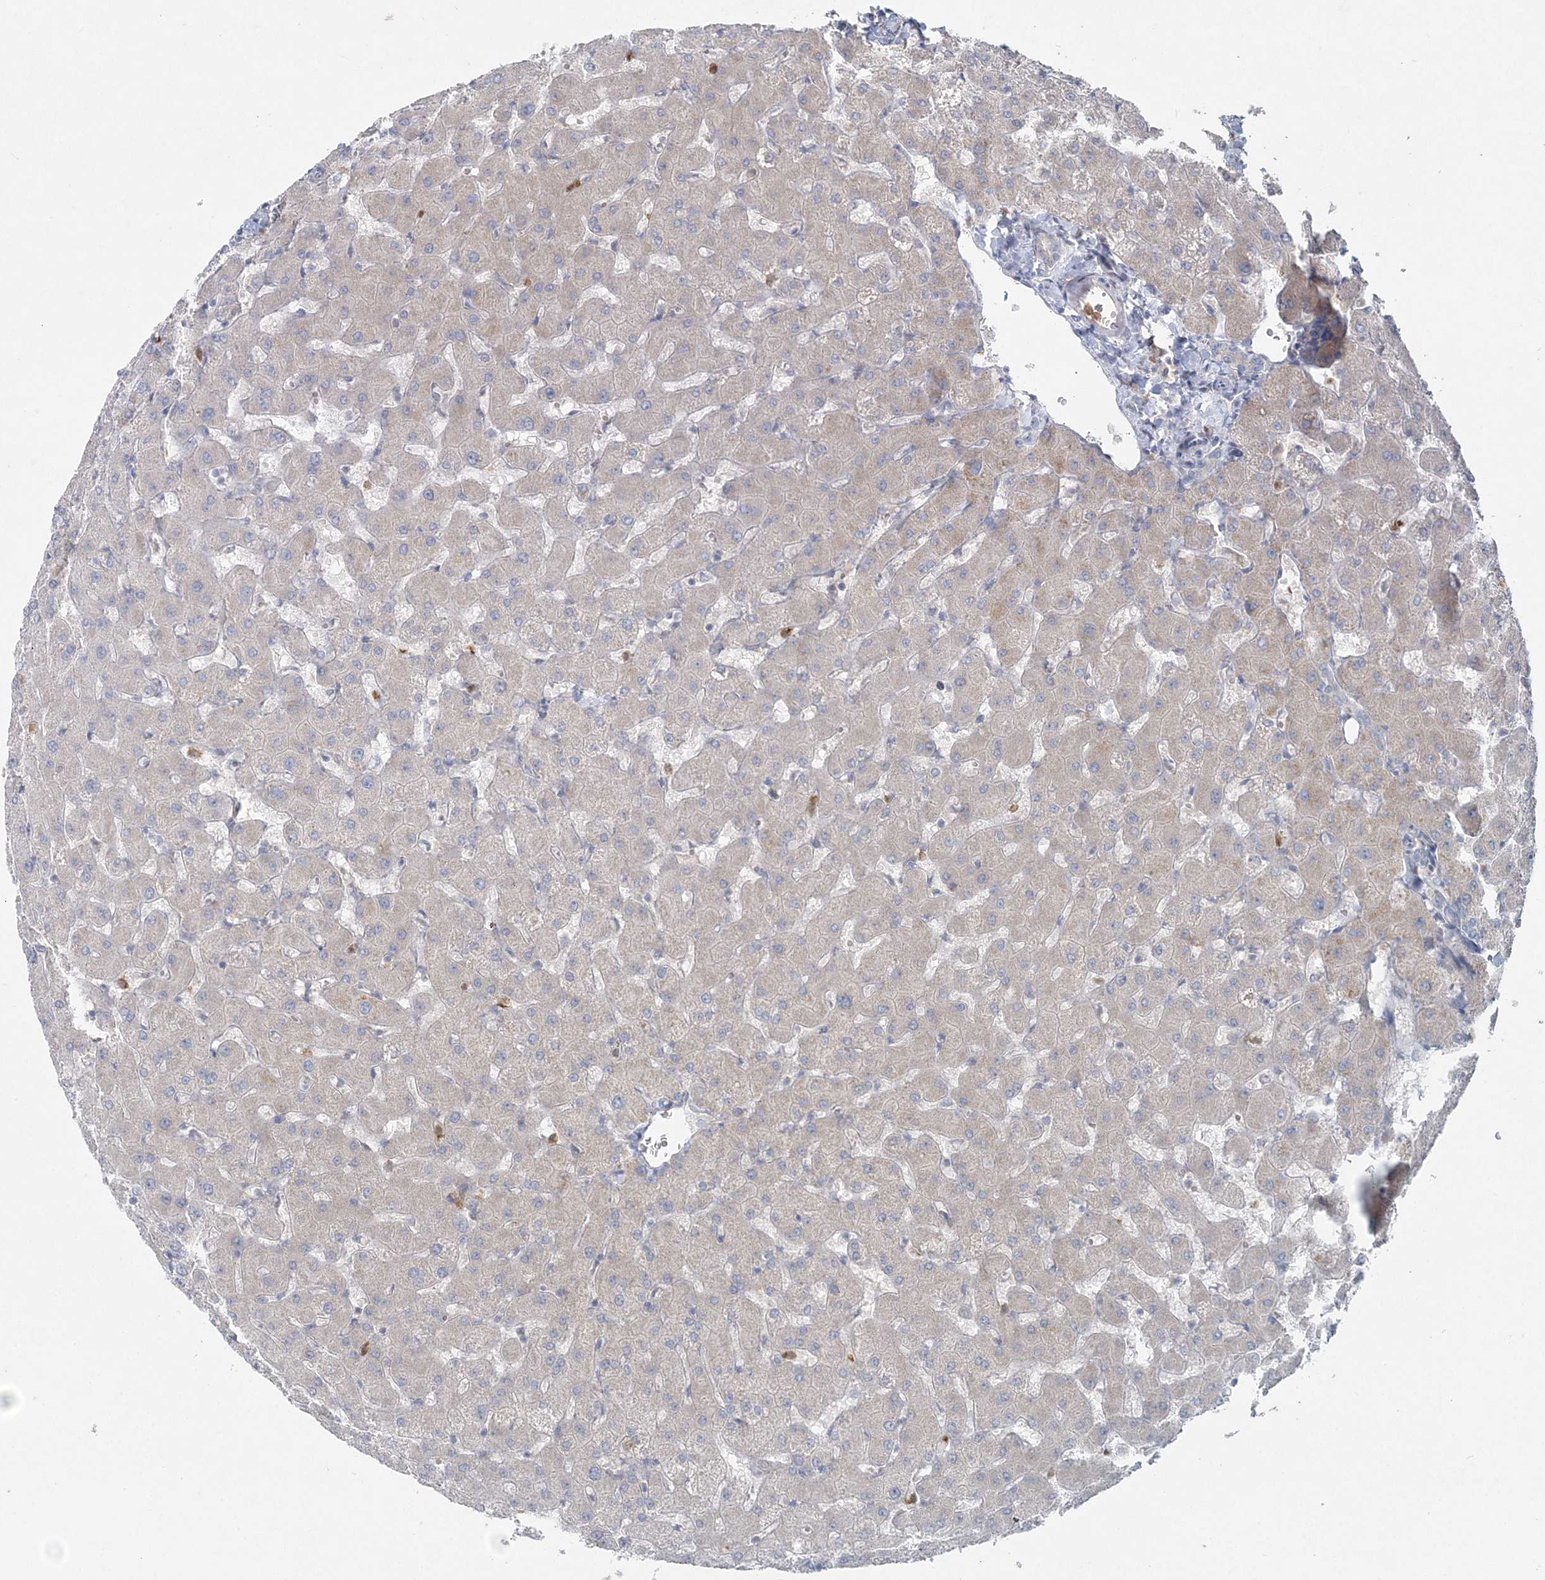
{"staining": {"intensity": "negative", "quantity": "none", "location": "none"}, "tissue": "liver", "cell_type": "Cholangiocytes", "image_type": "normal", "snomed": [{"axis": "morphology", "description": "Normal tissue, NOS"}, {"axis": "topography", "description": "Liver"}], "caption": "Cholangiocytes are negative for protein expression in normal human liver. Brightfield microscopy of immunohistochemistry (IHC) stained with DAB (brown) and hematoxylin (blue), captured at high magnification.", "gene": "LRPPRC", "patient": {"sex": "female", "age": 63}}